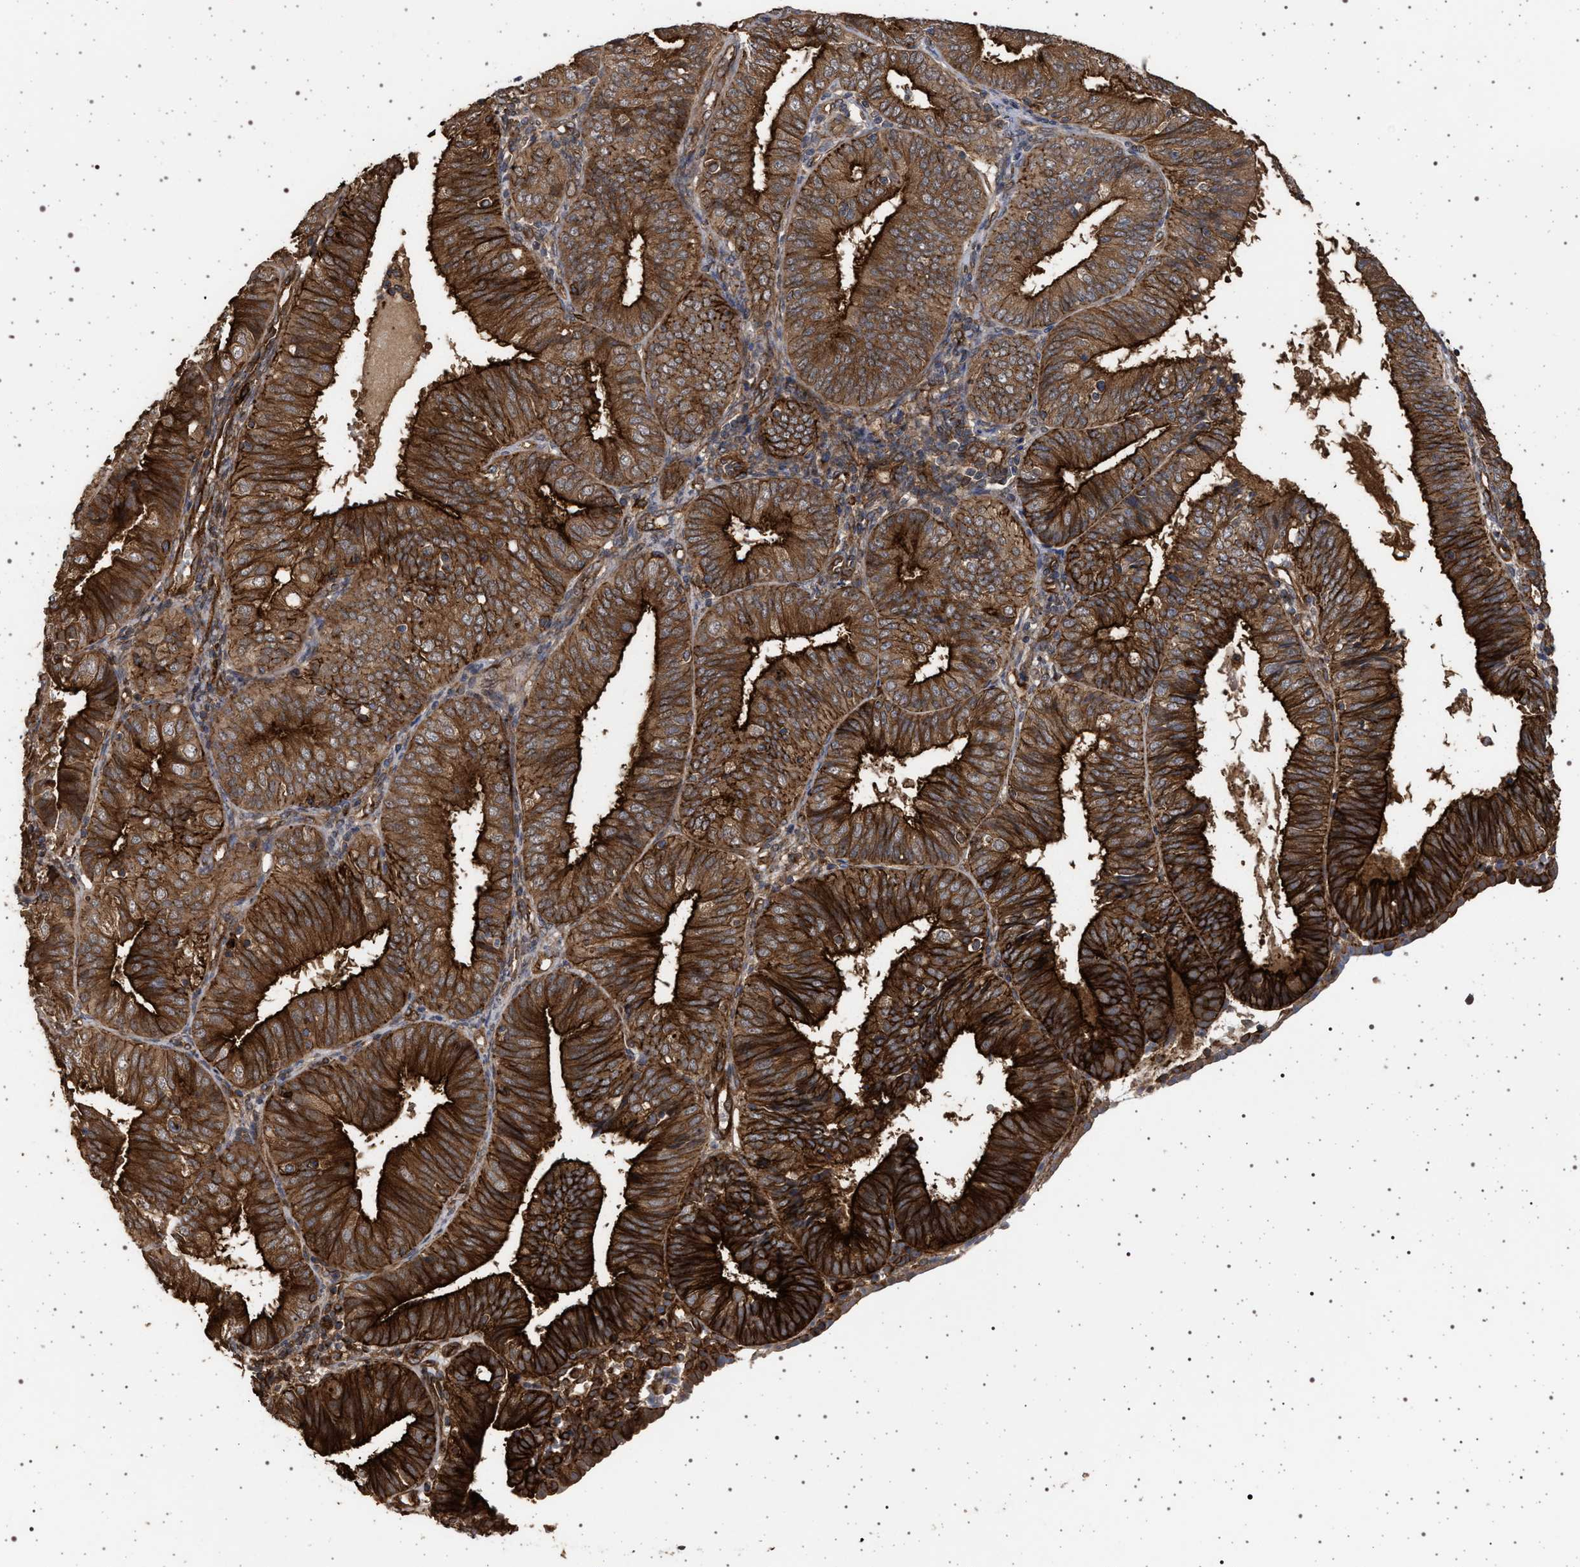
{"staining": {"intensity": "strong", "quantity": ">75%", "location": "cytoplasmic/membranous"}, "tissue": "endometrial cancer", "cell_type": "Tumor cells", "image_type": "cancer", "snomed": [{"axis": "morphology", "description": "Adenocarcinoma, NOS"}, {"axis": "topography", "description": "Endometrium"}], "caption": "The histopathology image exhibits staining of adenocarcinoma (endometrial), revealing strong cytoplasmic/membranous protein staining (brown color) within tumor cells. The protein of interest is shown in brown color, while the nuclei are stained blue.", "gene": "IFT20", "patient": {"sex": "female", "age": 58}}